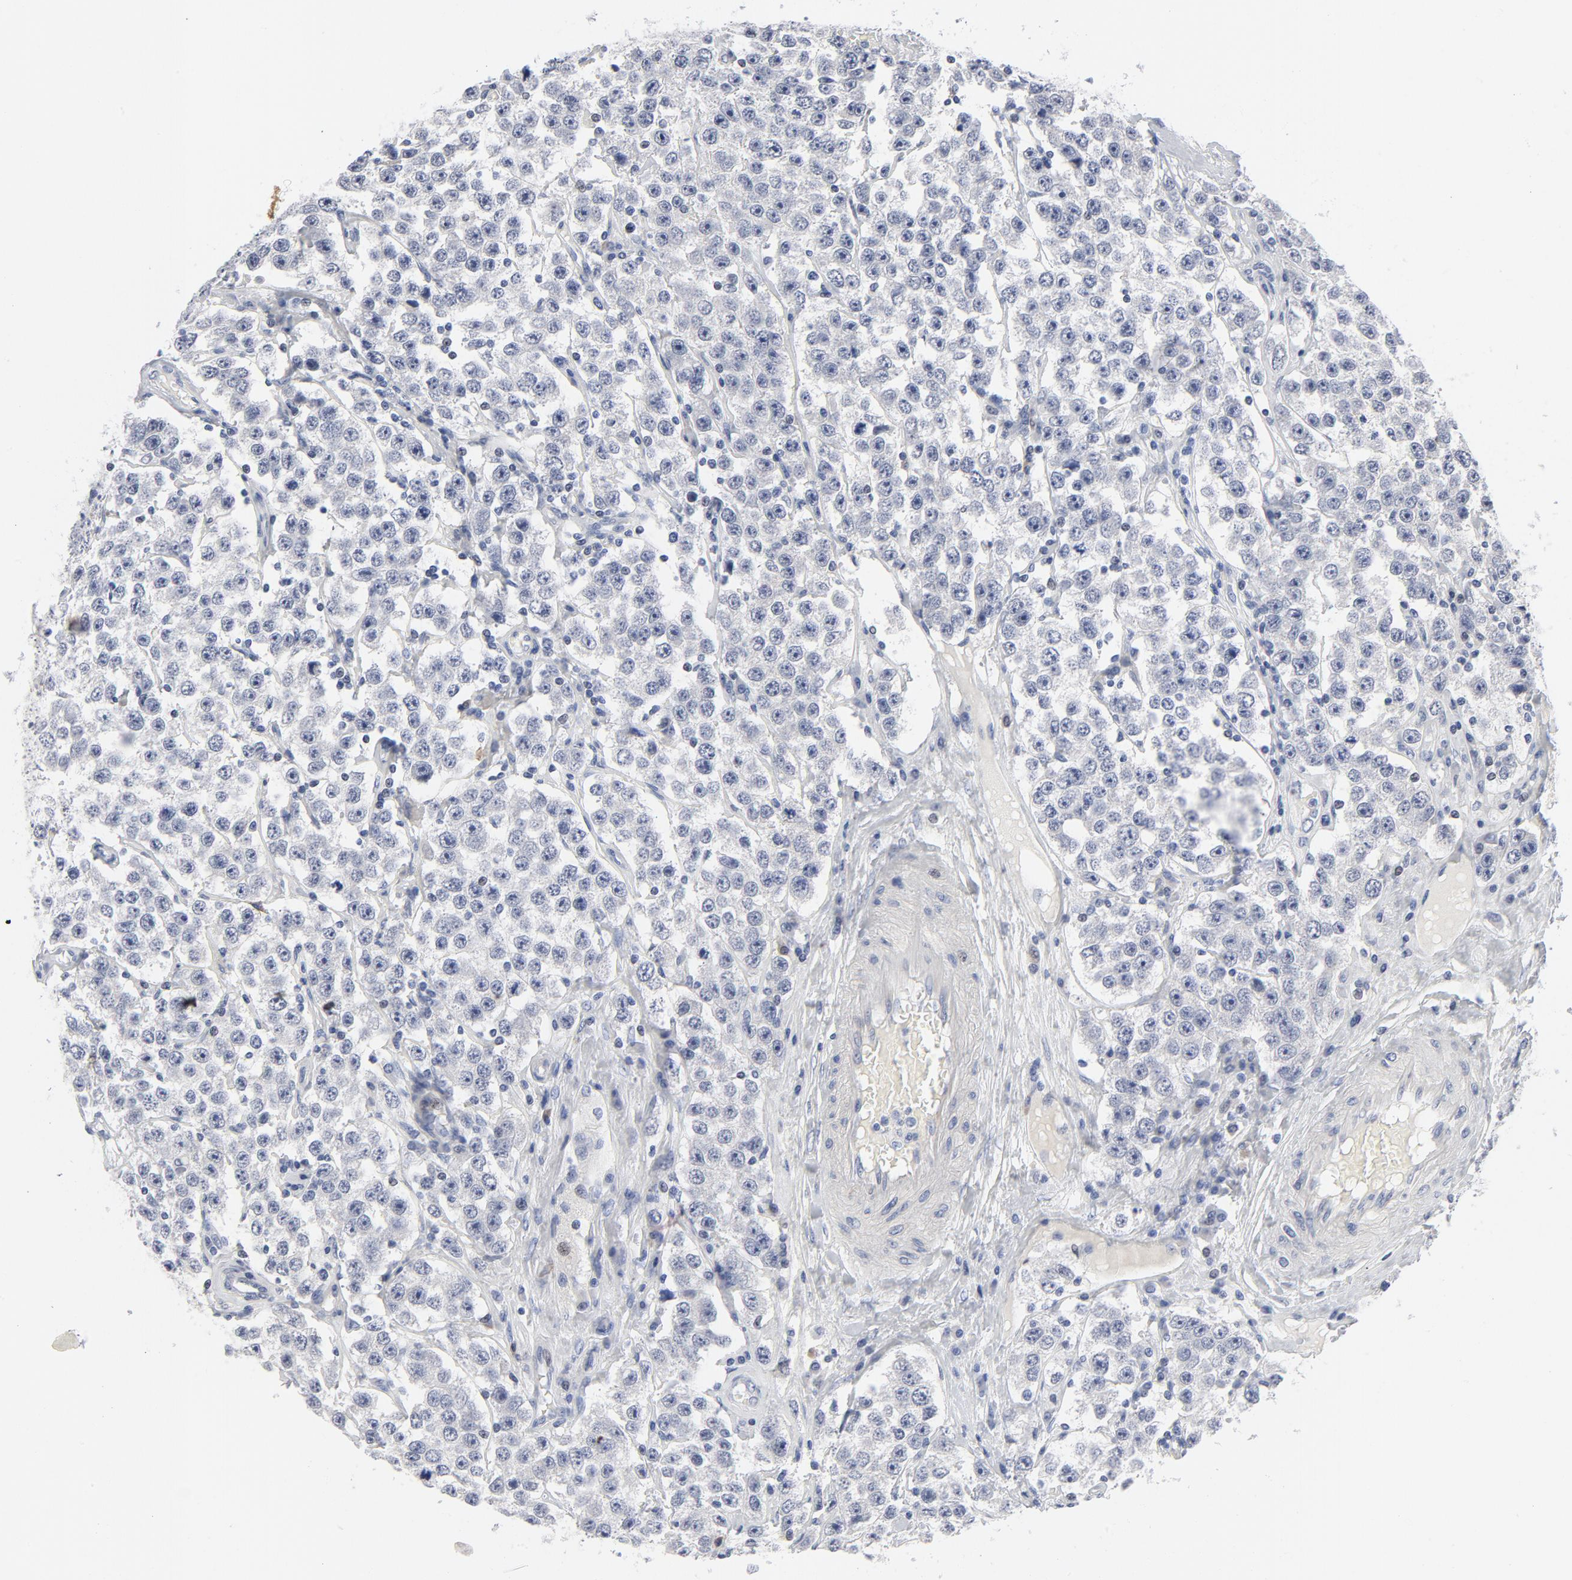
{"staining": {"intensity": "negative", "quantity": "none", "location": "none"}, "tissue": "testis cancer", "cell_type": "Tumor cells", "image_type": "cancer", "snomed": [{"axis": "morphology", "description": "Seminoma, NOS"}, {"axis": "topography", "description": "Testis"}], "caption": "Immunohistochemistry micrograph of human testis seminoma stained for a protein (brown), which shows no expression in tumor cells.", "gene": "KCNK13", "patient": {"sex": "male", "age": 52}}